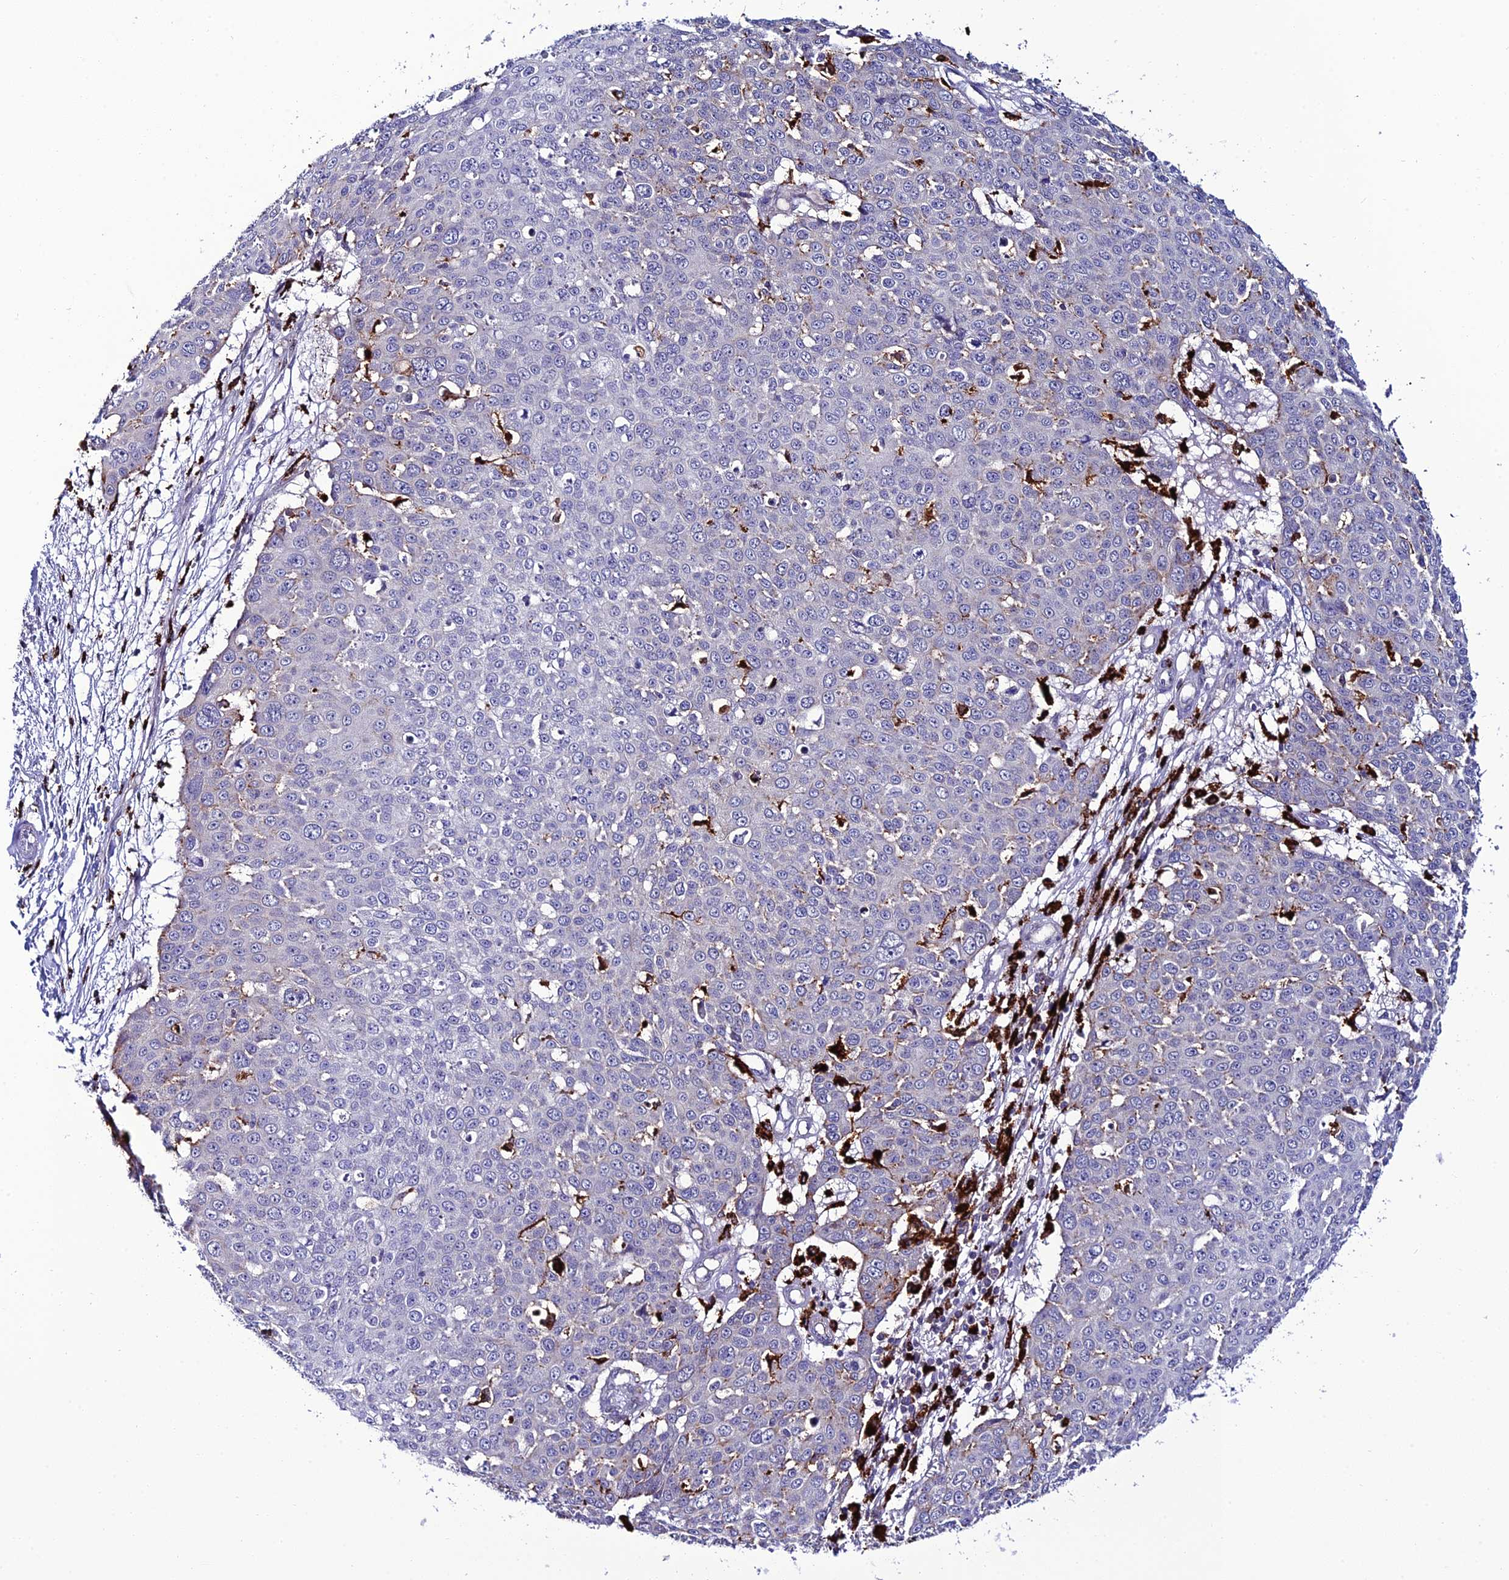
{"staining": {"intensity": "negative", "quantity": "none", "location": "none"}, "tissue": "skin cancer", "cell_type": "Tumor cells", "image_type": "cancer", "snomed": [{"axis": "morphology", "description": "Squamous cell carcinoma, NOS"}, {"axis": "topography", "description": "Skin"}], "caption": "Tumor cells are negative for protein expression in human skin cancer.", "gene": "HIC1", "patient": {"sex": "male", "age": 71}}